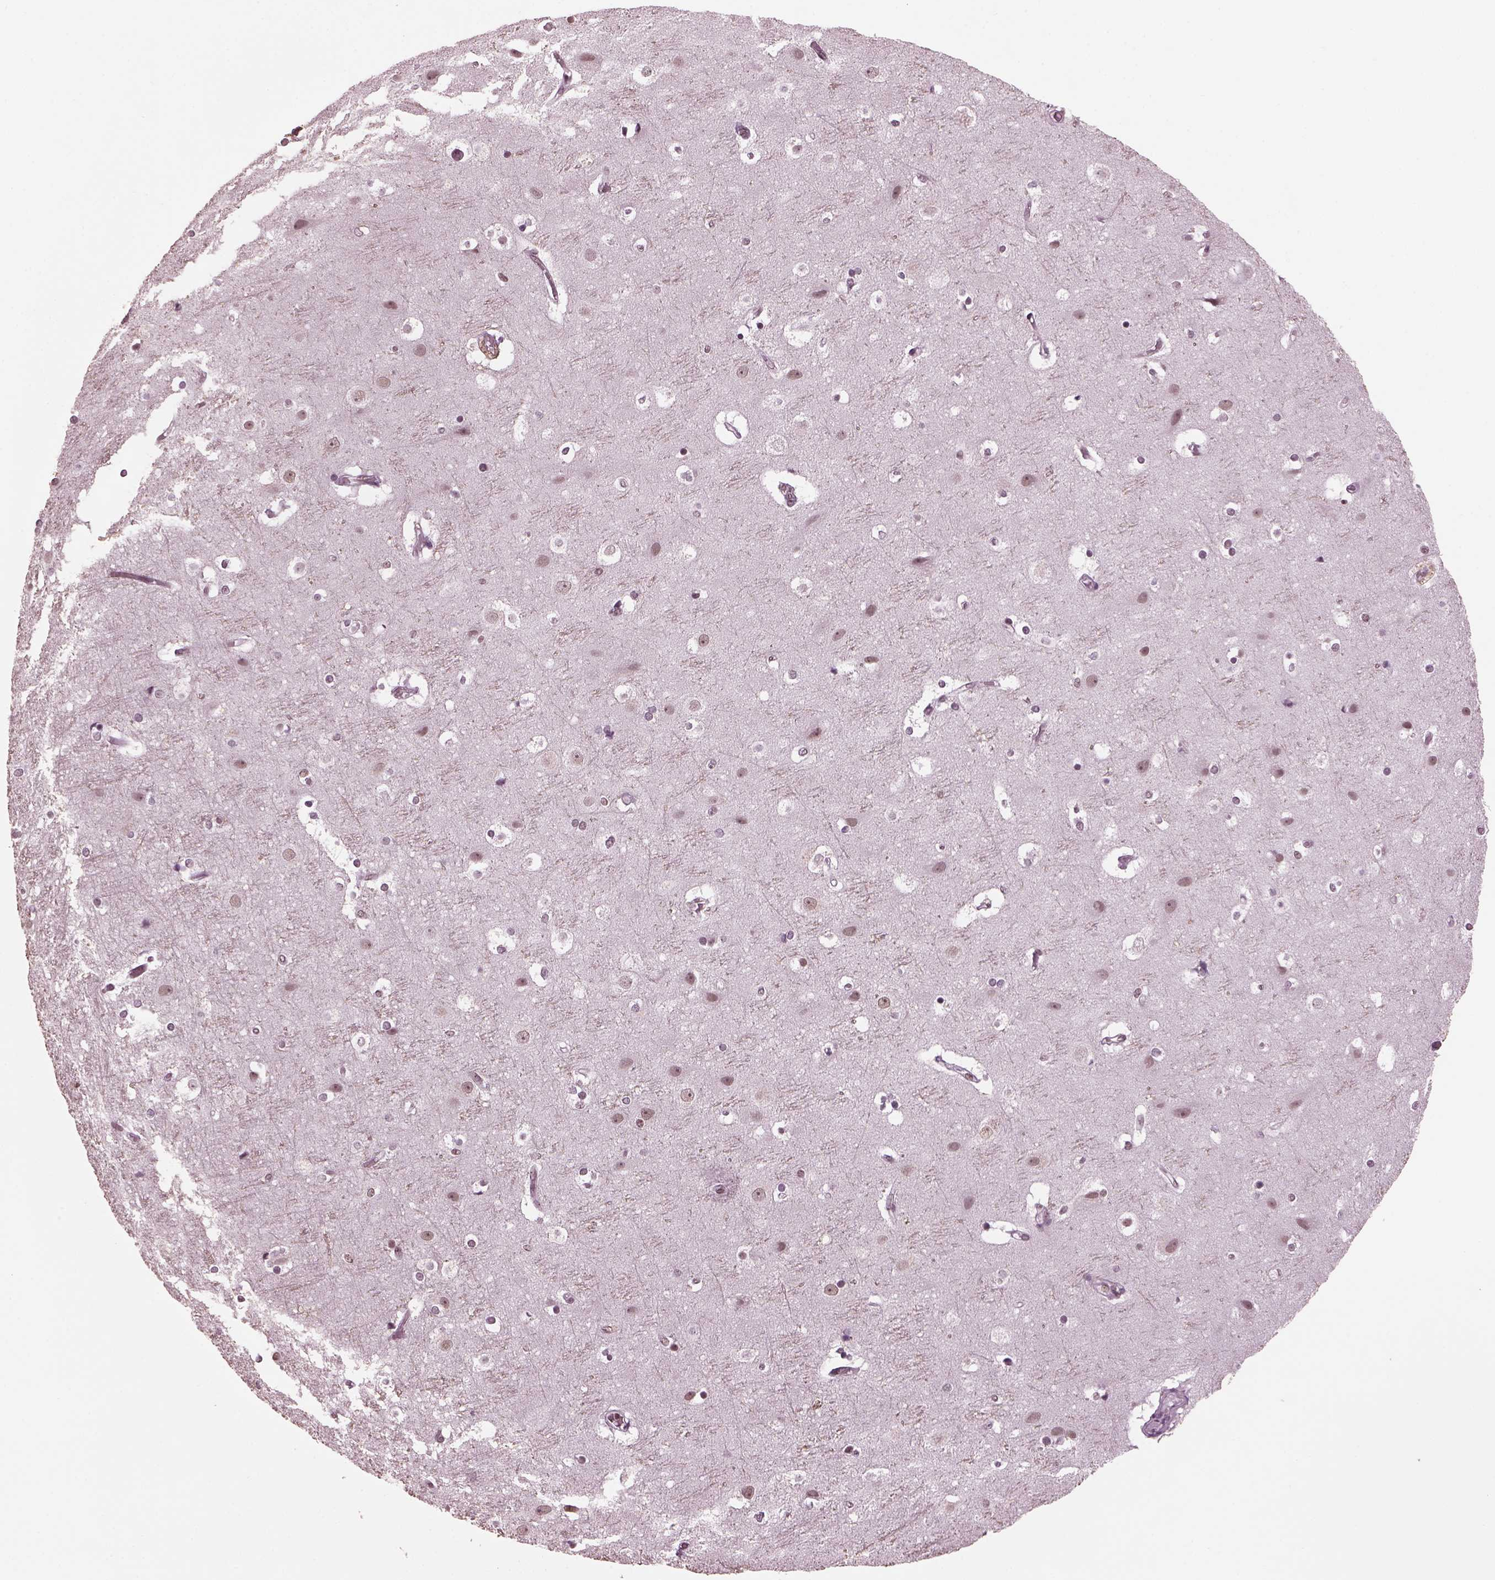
{"staining": {"intensity": "negative", "quantity": "none", "location": "none"}, "tissue": "cerebral cortex", "cell_type": "Endothelial cells", "image_type": "normal", "snomed": [{"axis": "morphology", "description": "Normal tissue, NOS"}, {"axis": "topography", "description": "Cerebral cortex"}], "caption": "The IHC micrograph has no significant positivity in endothelial cells of cerebral cortex.", "gene": "RUVBL2", "patient": {"sex": "female", "age": 52}}